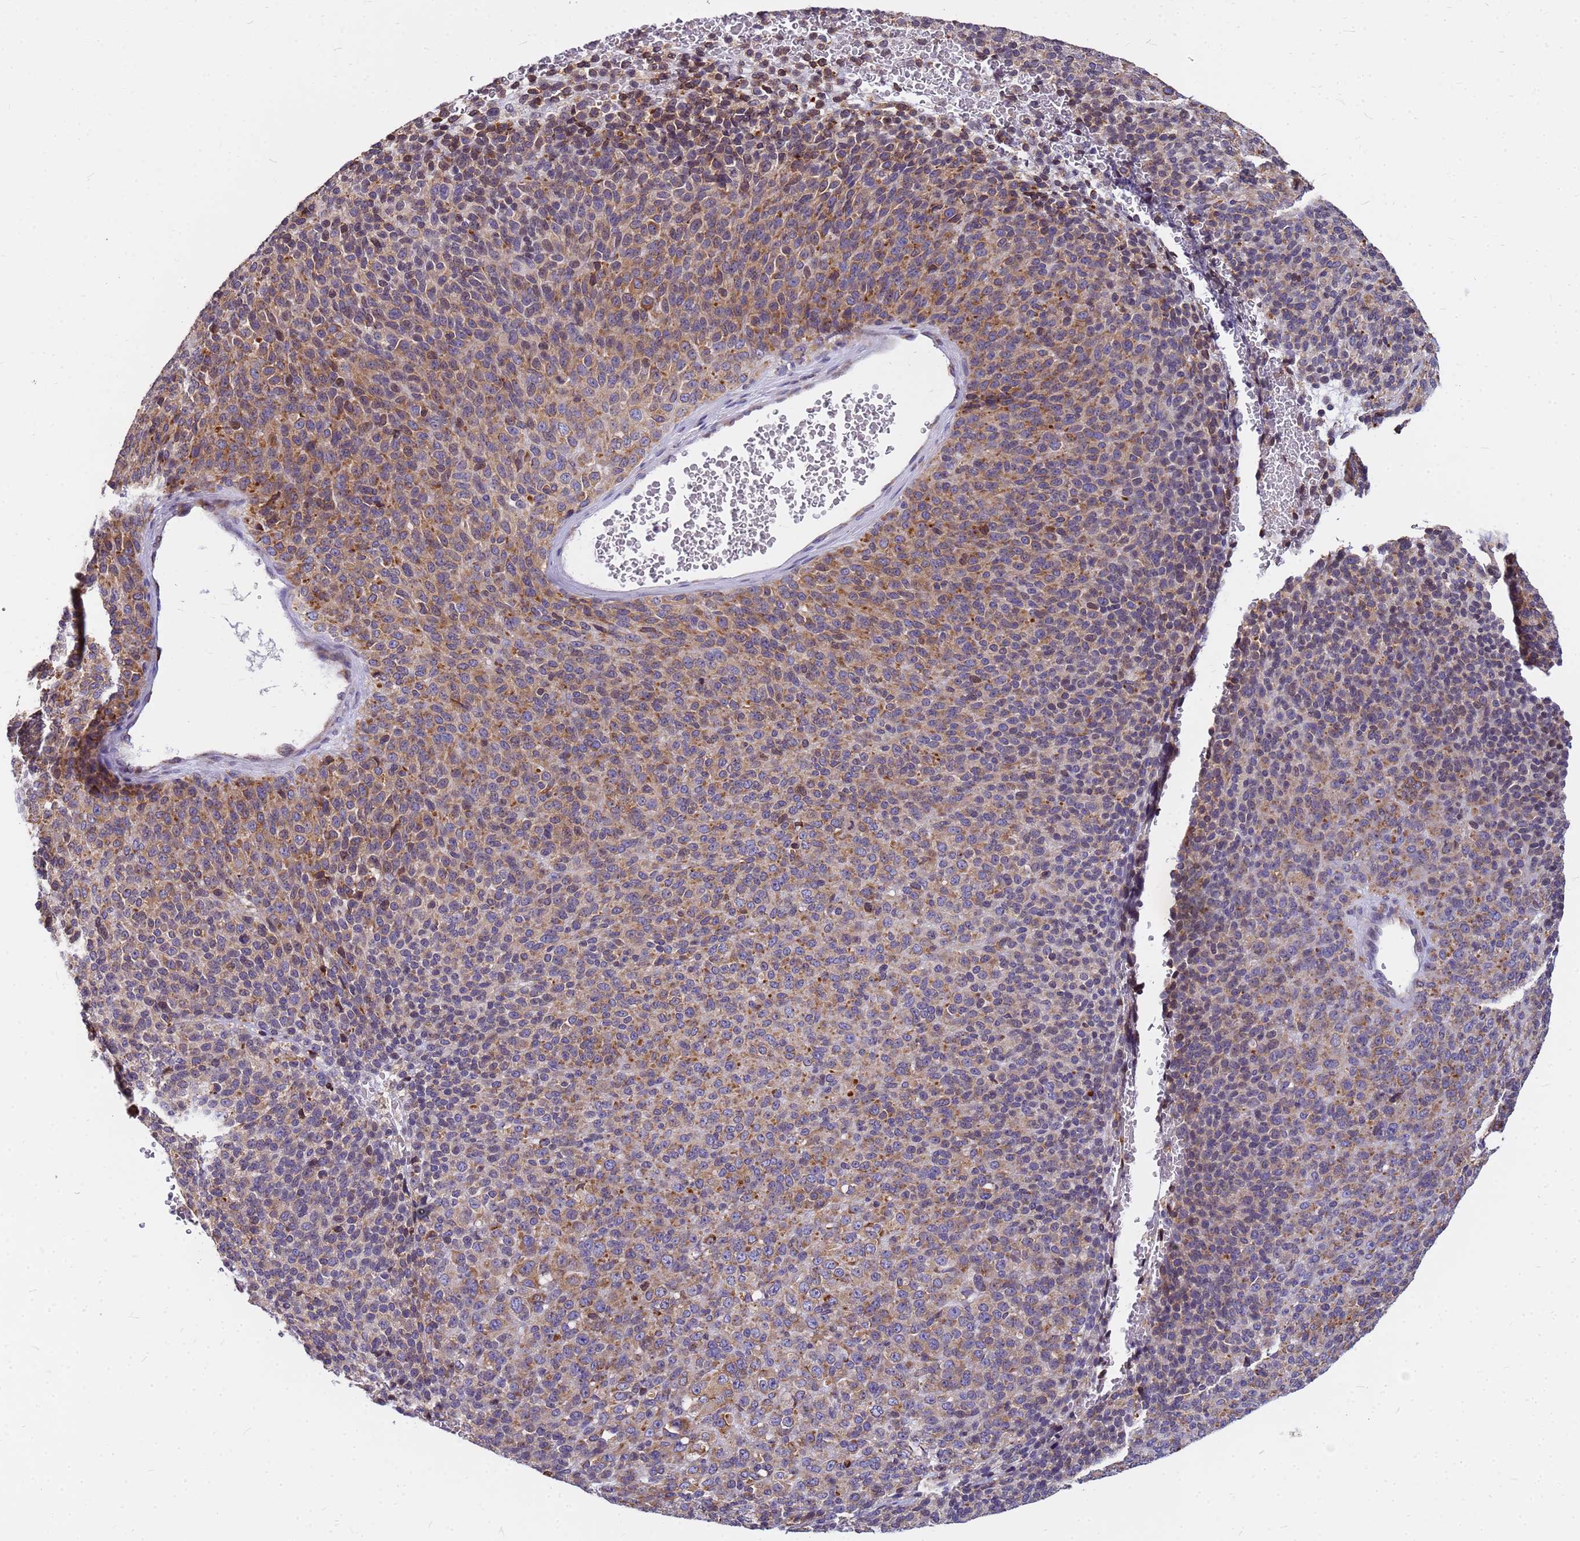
{"staining": {"intensity": "moderate", "quantity": ">75%", "location": "cytoplasmic/membranous"}, "tissue": "melanoma", "cell_type": "Tumor cells", "image_type": "cancer", "snomed": [{"axis": "morphology", "description": "Malignant melanoma, Metastatic site"}, {"axis": "topography", "description": "Brain"}], "caption": "Immunohistochemical staining of human melanoma demonstrates medium levels of moderate cytoplasmic/membranous protein expression in about >75% of tumor cells. (Stains: DAB in brown, nuclei in blue, Microscopy: brightfield microscopy at high magnification).", "gene": "SSR4", "patient": {"sex": "female", "age": 56}}